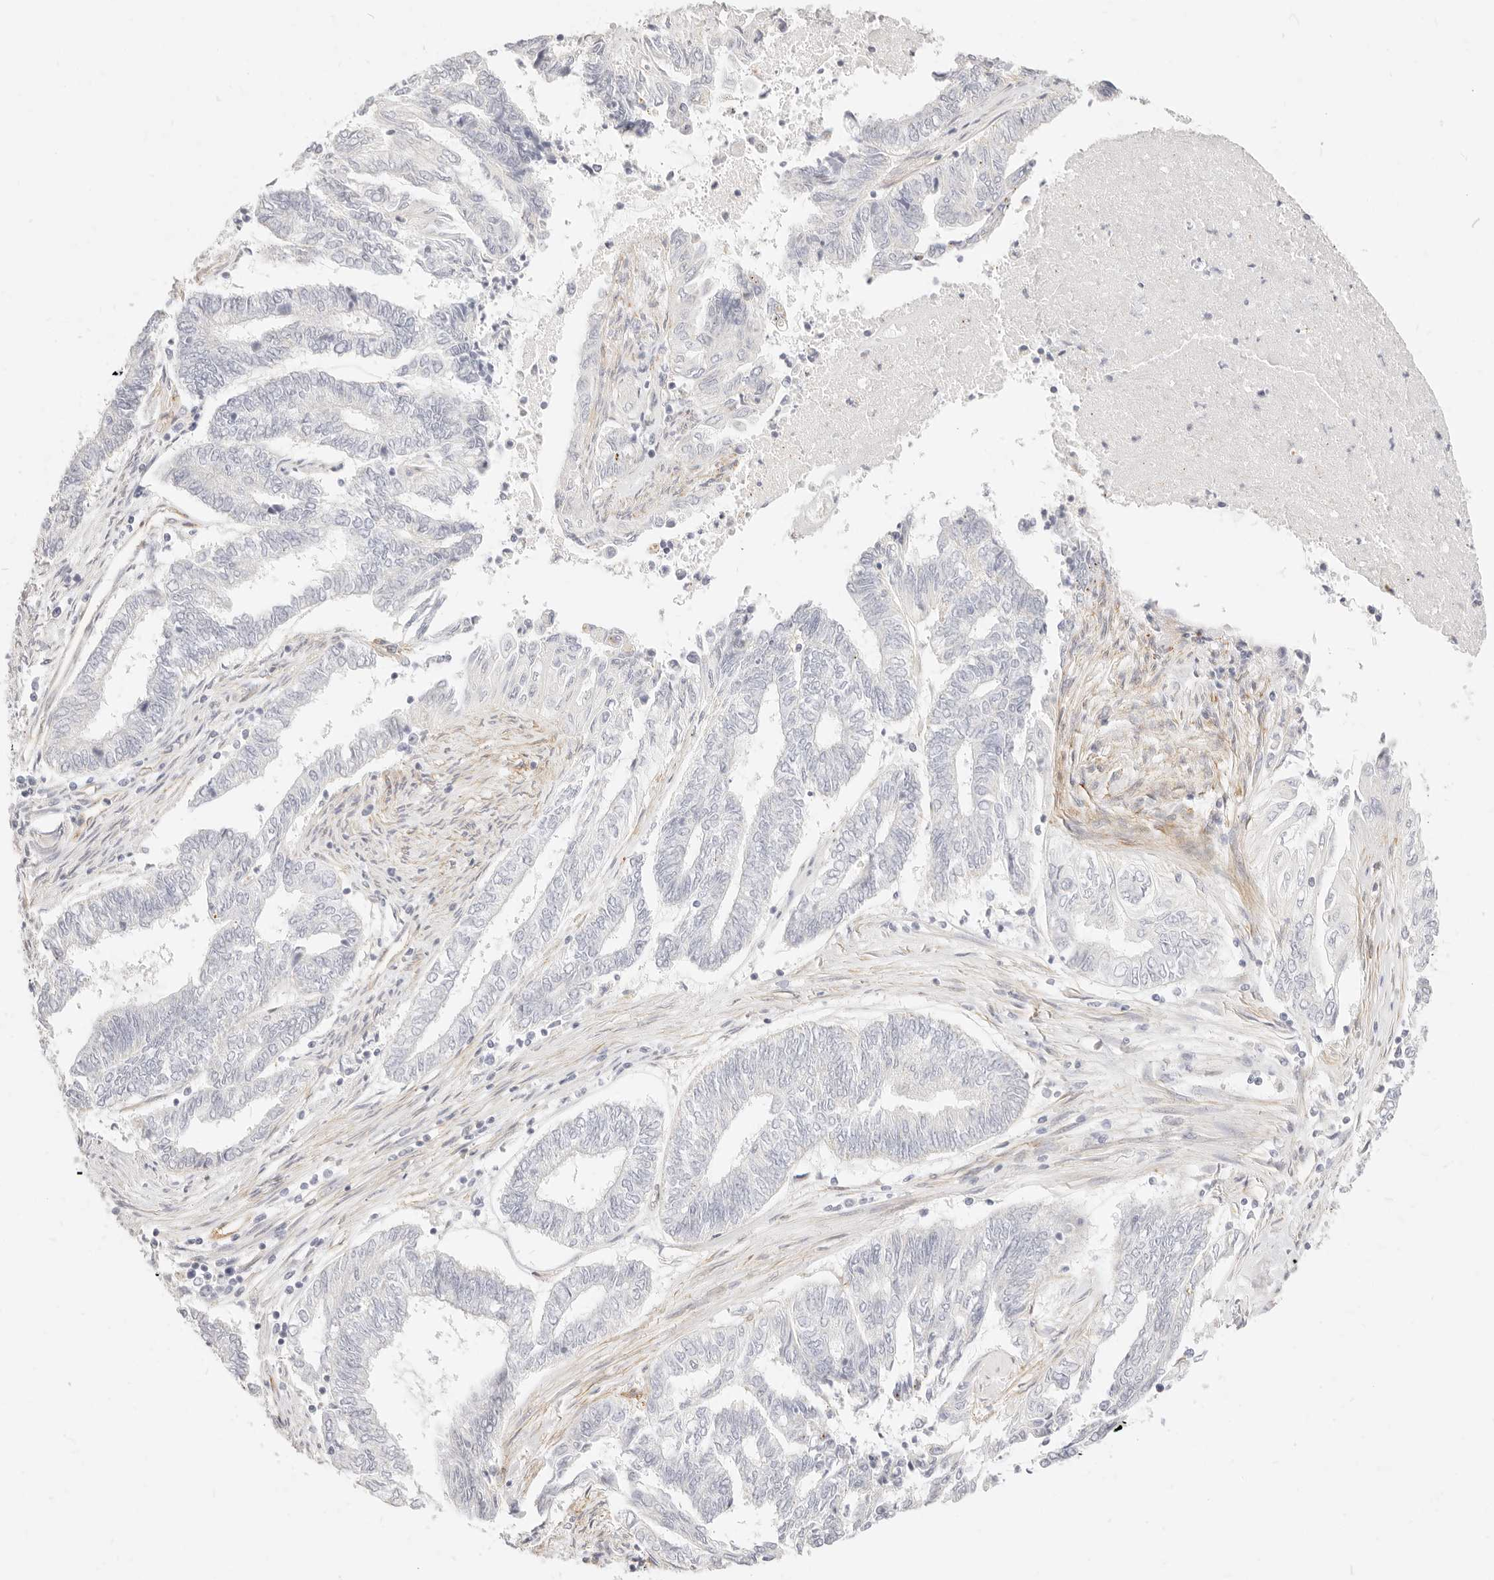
{"staining": {"intensity": "negative", "quantity": "none", "location": "none"}, "tissue": "endometrial cancer", "cell_type": "Tumor cells", "image_type": "cancer", "snomed": [{"axis": "morphology", "description": "Adenocarcinoma, NOS"}, {"axis": "topography", "description": "Uterus"}, {"axis": "topography", "description": "Endometrium"}], "caption": "Immunohistochemistry histopathology image of neoplastic tissue: human endometrial cancer stained with DAB shows no significant protein expression in tumor cells.", "gene": "NUS1", "patient": {"sex": "female", "age": 70}}